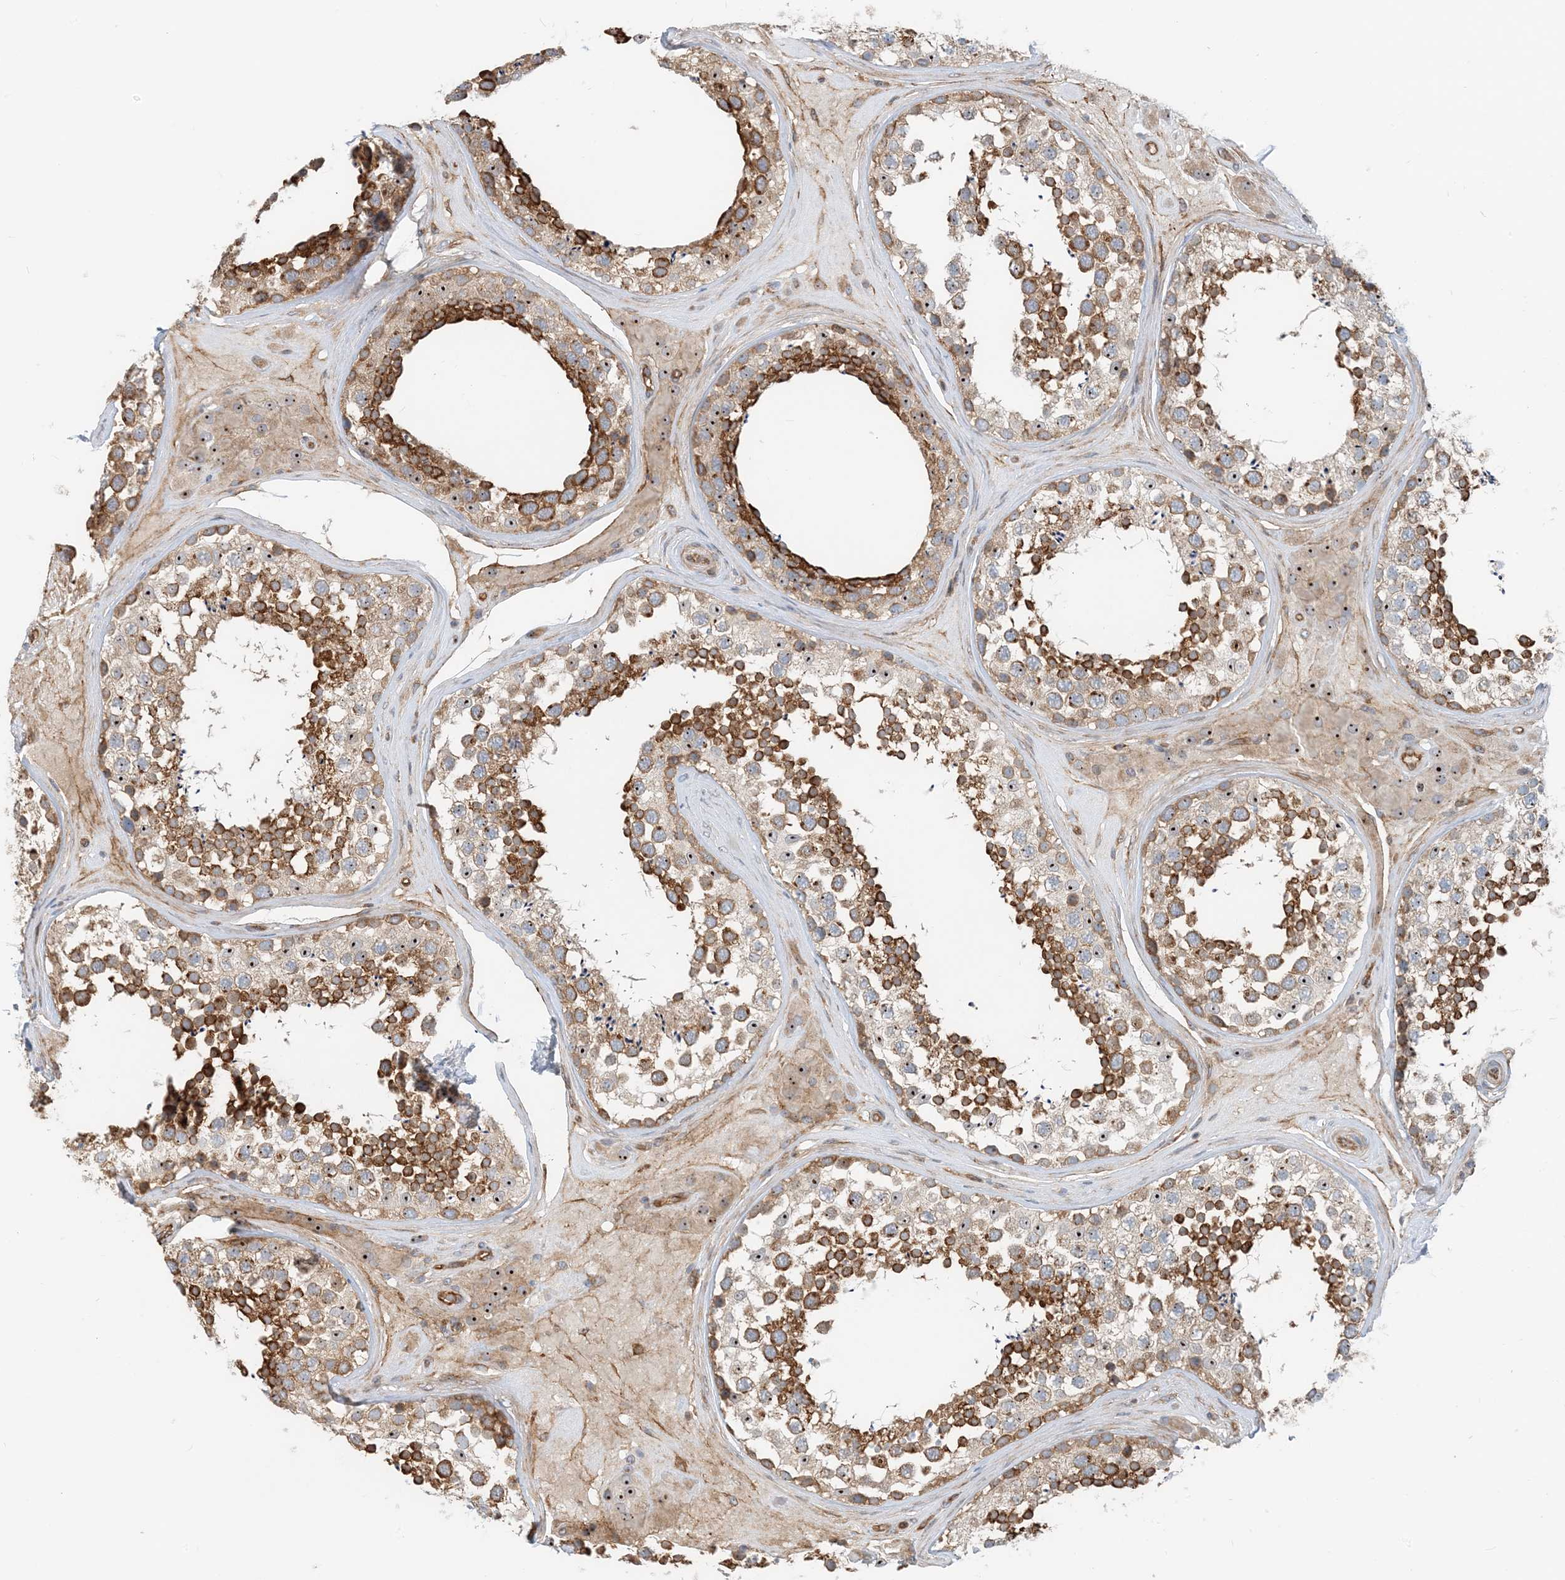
{"staining": {"intensity": "strong", "quantity": ">75%", "location": "cytoplasmic/membranous"}, "tissue": "testis", "cell_type": "Cells in seminiferous ducts", "image_type": "normal", "snomed": [{"axis": "morphology", "description": "Normal tissue, NOS"}, {"axis": "topography", "description": "Testis"}], "caption": "This histopathology image demonstrates immunohistochemistry (IHC) staining of normal testis, with high strong cytoplasmic/membranous staining in approximately >75% of cells in seminiferous ducts.", "gene": "MYL5", "patient": {"sex": "male", "age": 46}}